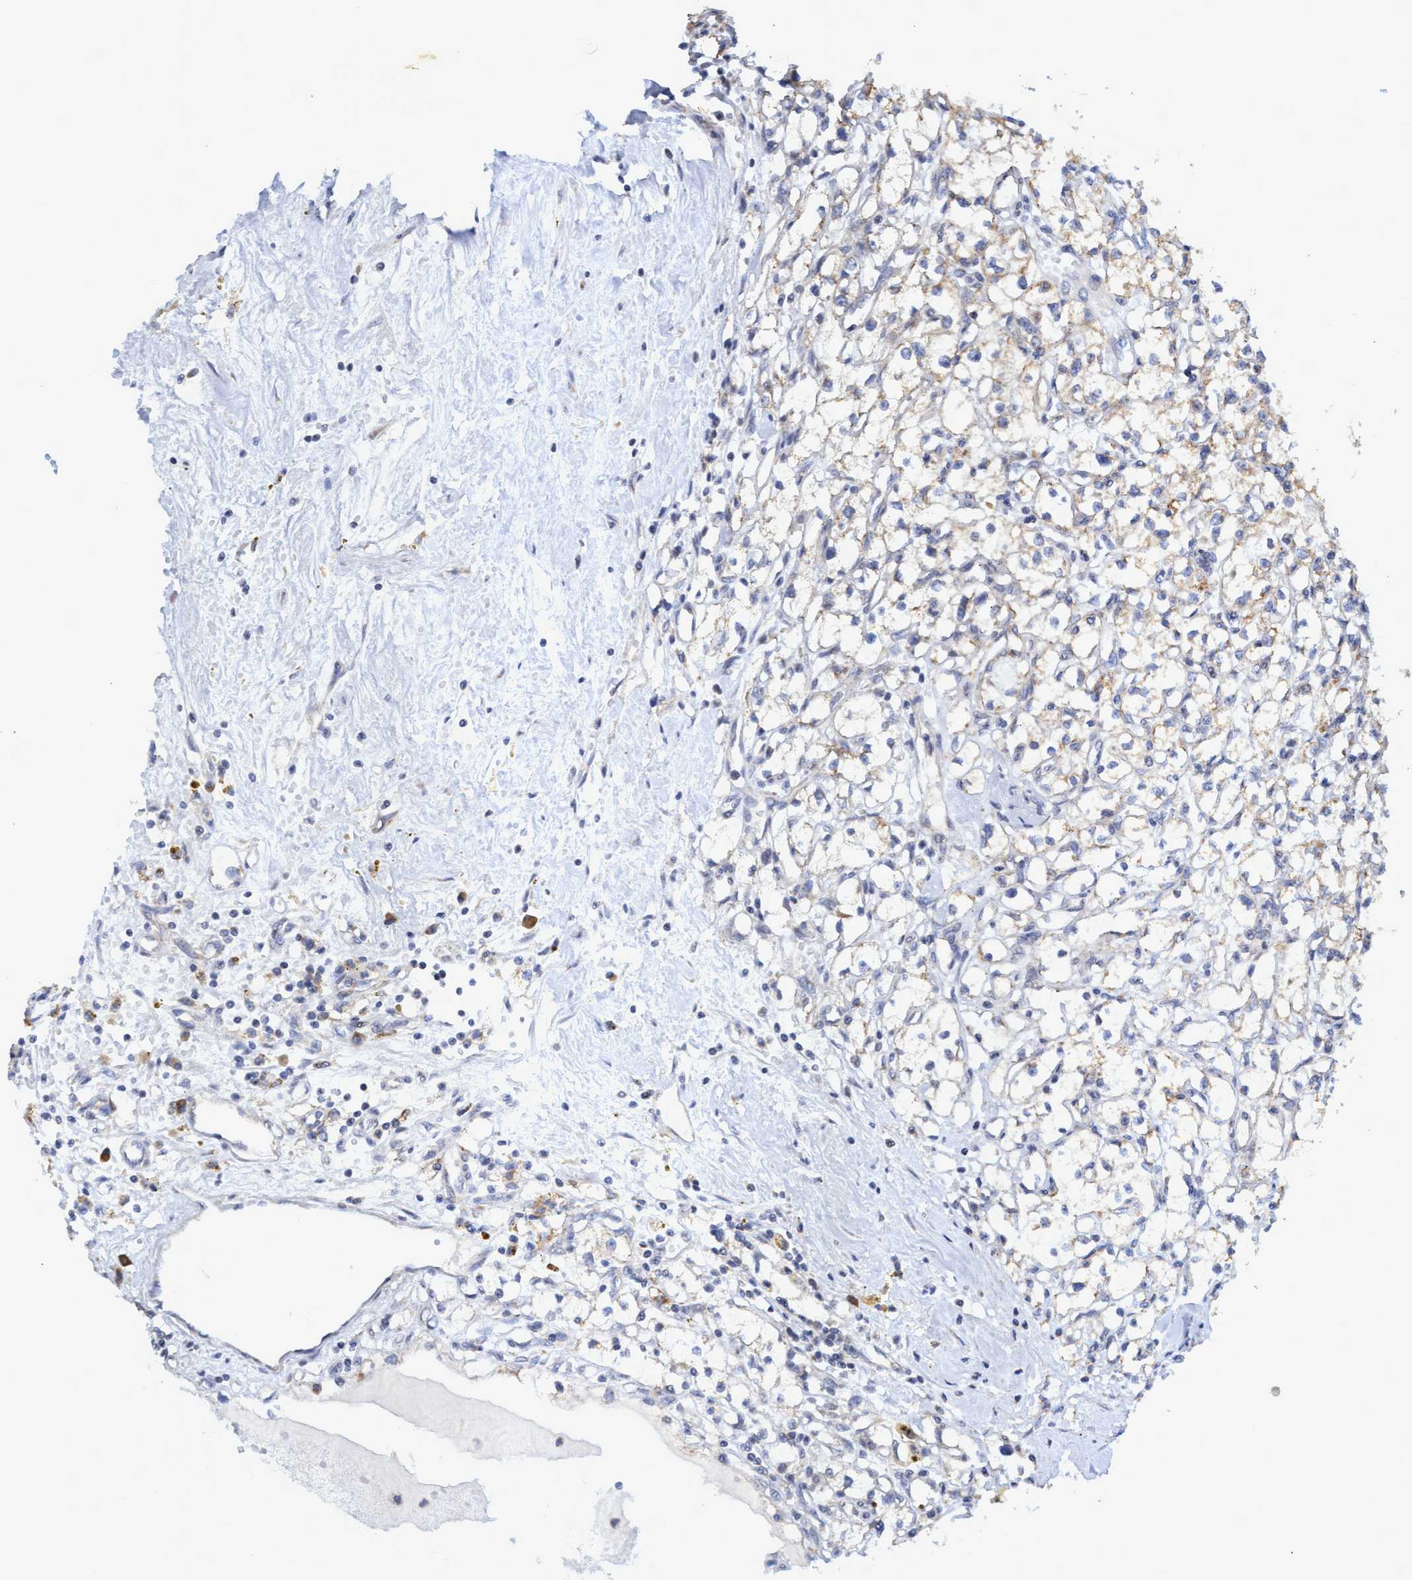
{"staining": {"intensity": "weak", "quantity": "<25%", "location": "cytoplasmic/membranous"}, "tissue": "renal cancer", "cell_type": "Tumor cells", "image_type": "cancer", "snomed": [{"axis": "morphology", "description": "Adenocarcinoma, NOS"}, {"axis": "topography", "description": "Kidney"}], "caption": "DAB immunohistochemical staining of renal cancer reveals no significant expression in tumor cells.", "gene": "NAT16", "patient": {"sex": "male", "age": 56}}